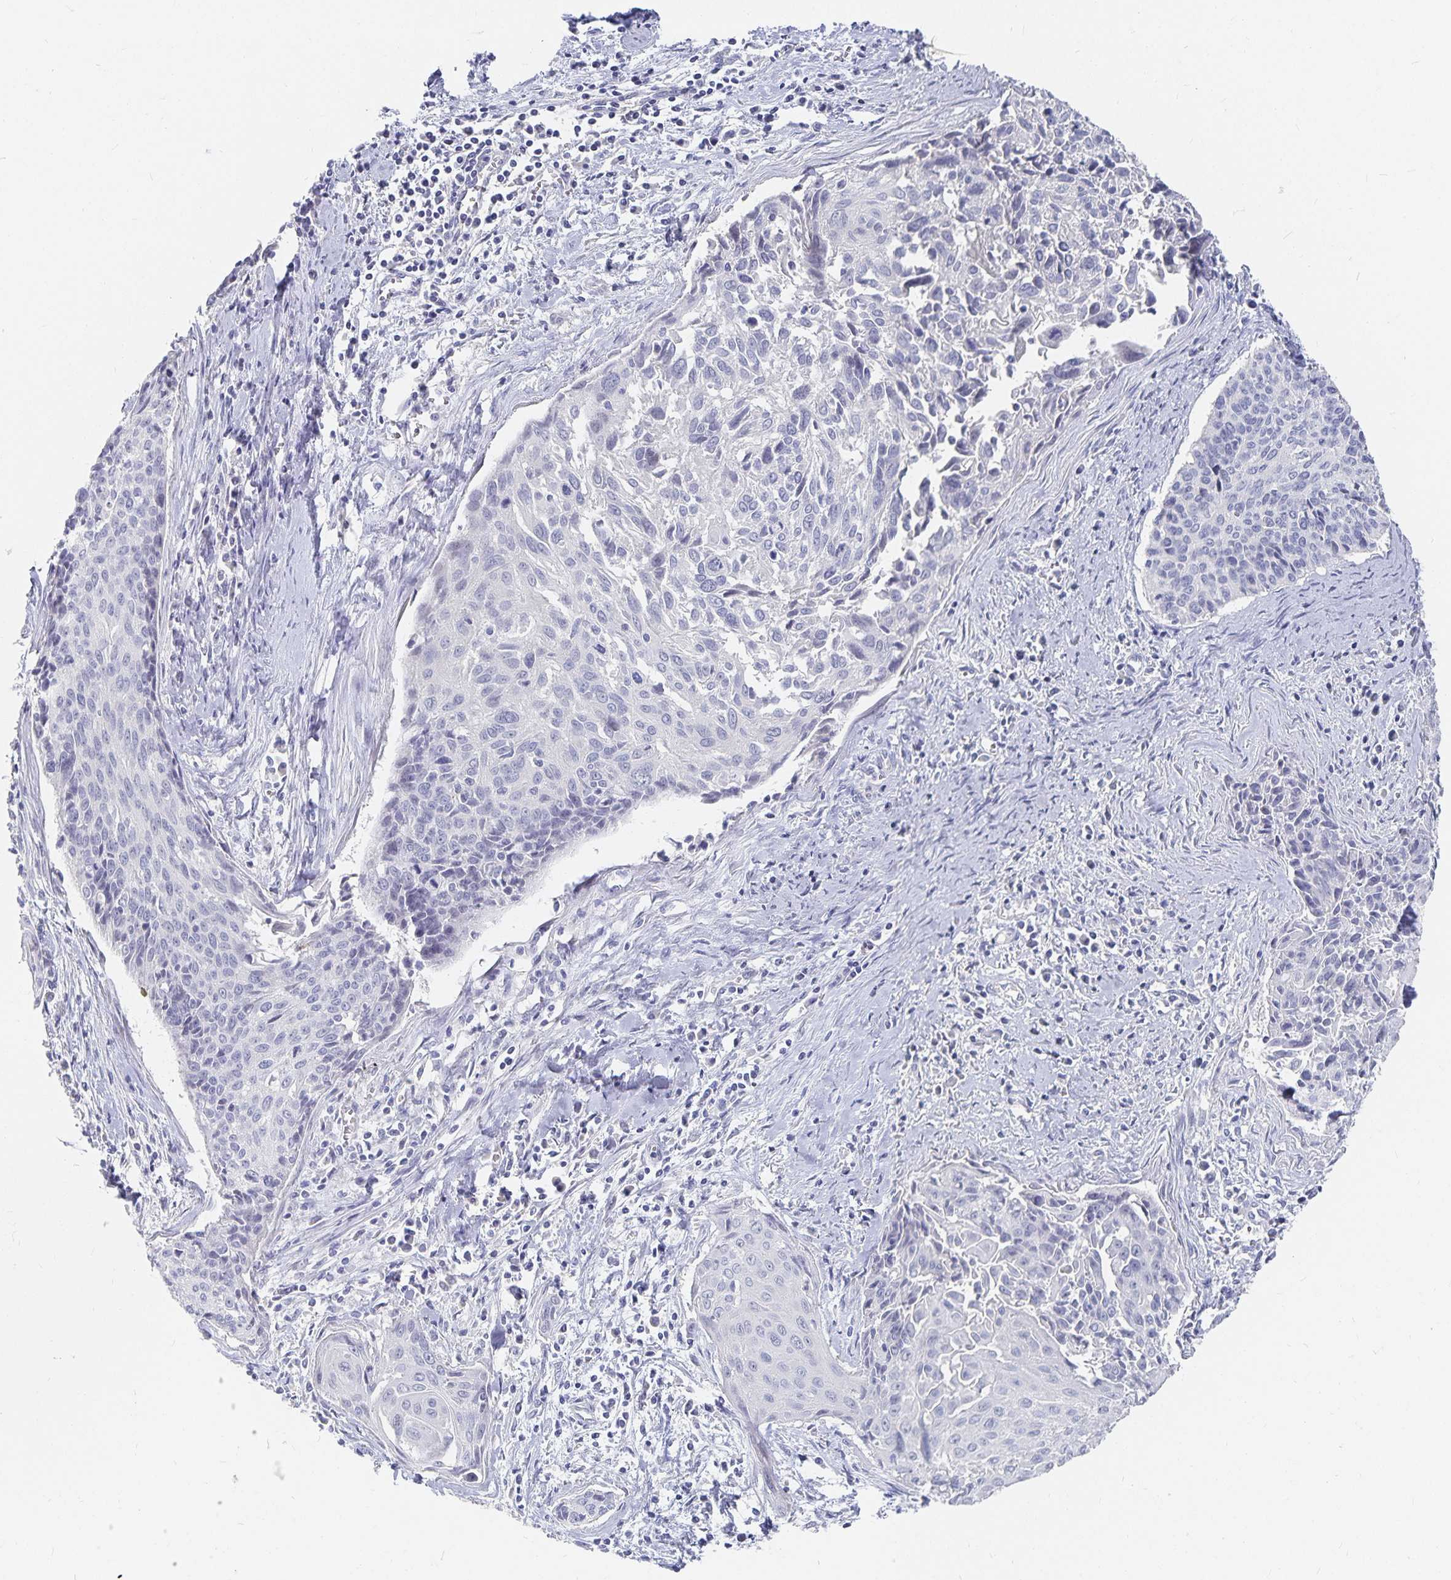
{"staining": {"intensity": "negative", "quantity": "none", "location": "none"}, "tissue": "cervical cancer", "cell_type": "Tumor cells", "image_type": "cancer", "snomed": [{"axis": "morphology", "description": "Squamous cell carcinoma, NOS"}, {"axis": "topography", "description": "Cervix"}], "caption": "A high-resolution image shows immunohistochemistry (IHC) staining of cervical squamous cell carcinoma, which shows no significant staining in tumor cells. Brightfield microscopy of IHC stained with DAB (3,3'-diaminobenzidine) (brown) and hematoxylin (blue), captured at high magnification.", "gene": "DNAH9", "patient": {"sex": "female", "age": 55}}